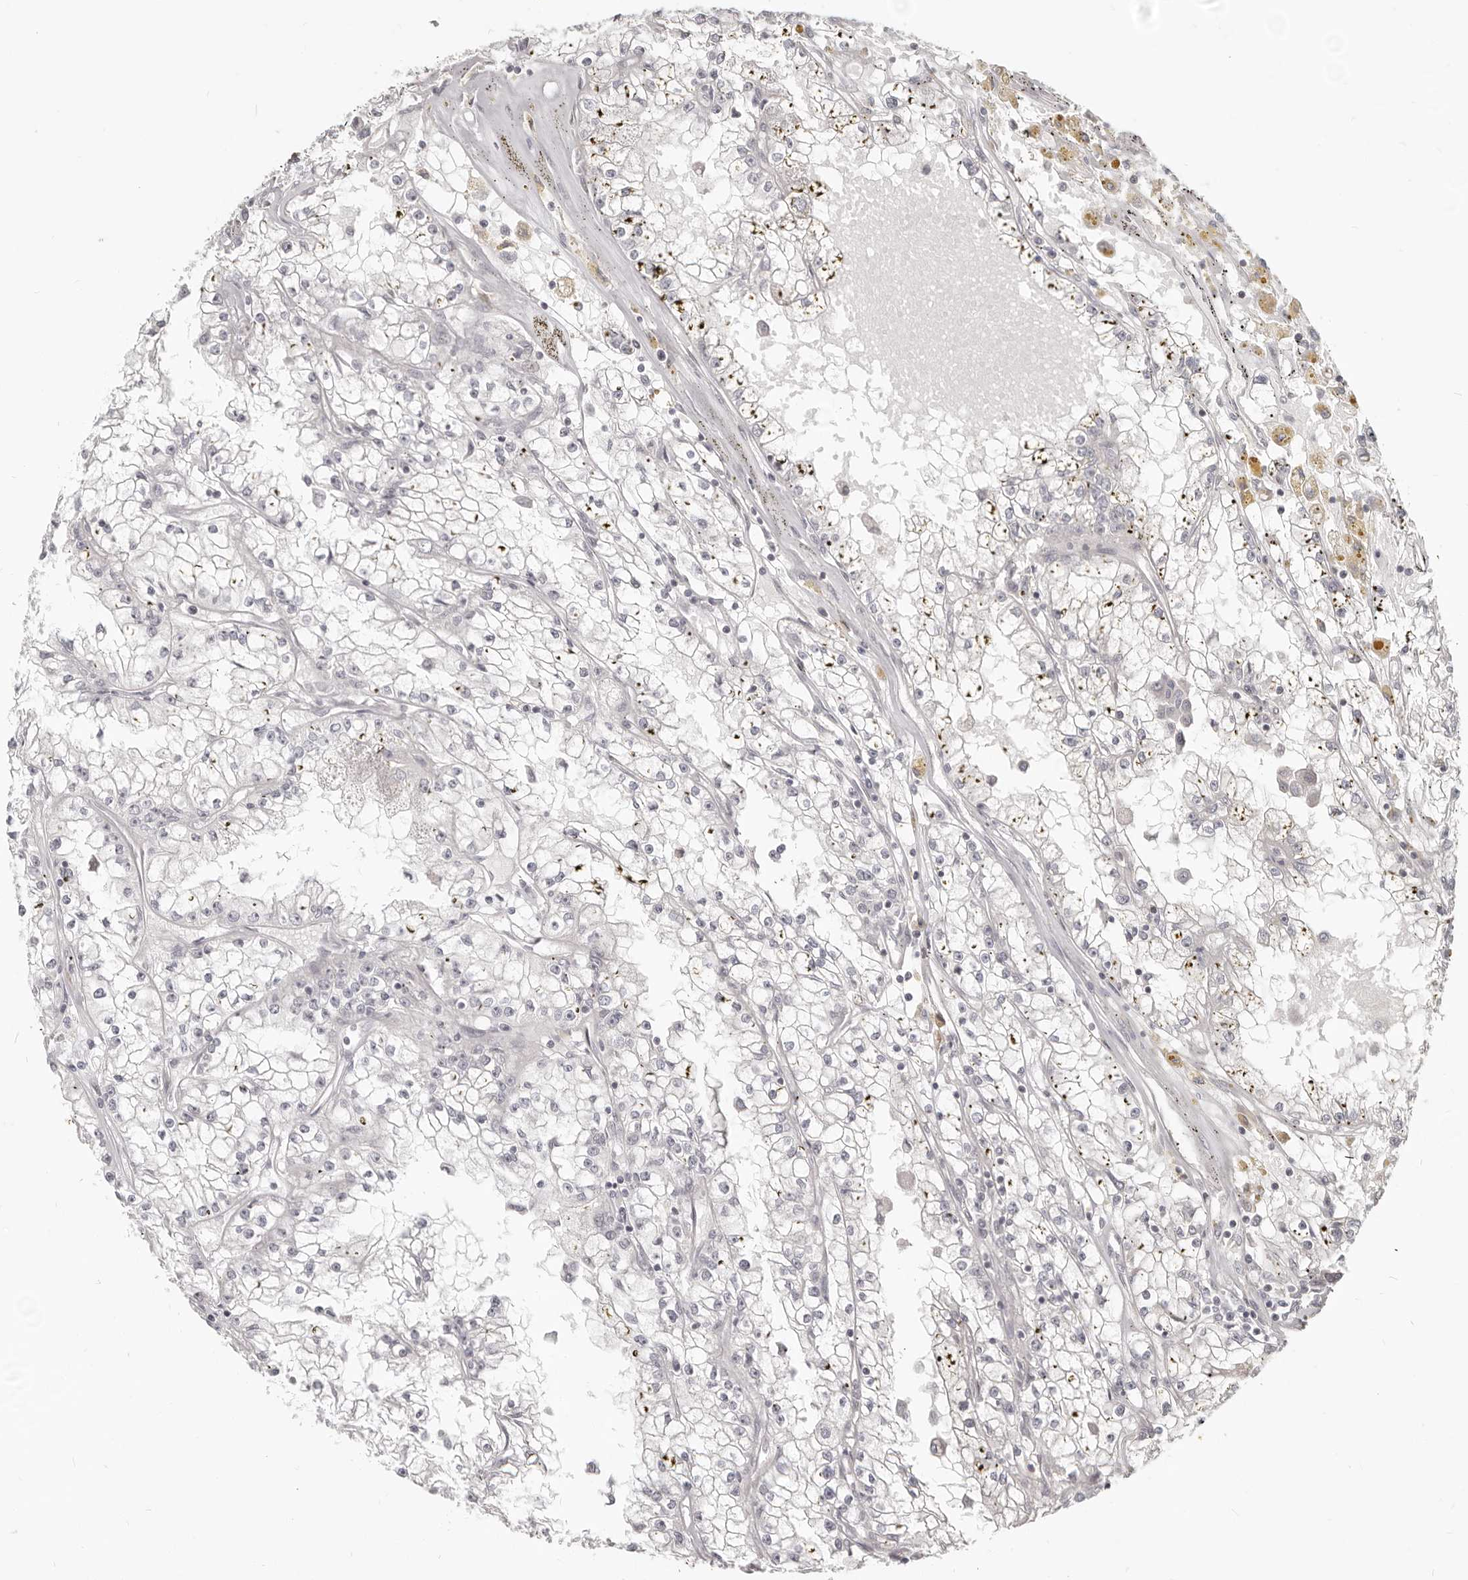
{"staining": {"intensity": "negative", "quantity": "none", "location": "none"}, "tissue": "renal cancer", "cell_type": "Tumor cells", "image_type": "cancer", "snomed": [{"axis": "morphology", "description": "Adenocarcinoma, NOS"}, {"axis": "topography", "description": "Kidney"}], "caption": "Renal cancer (adenocarcinoma) was stained to show a protein in brown. There is no significant staining in tumor cells.", "gene": "NUP153", "patient": {"sex": "male", "age": 56}}